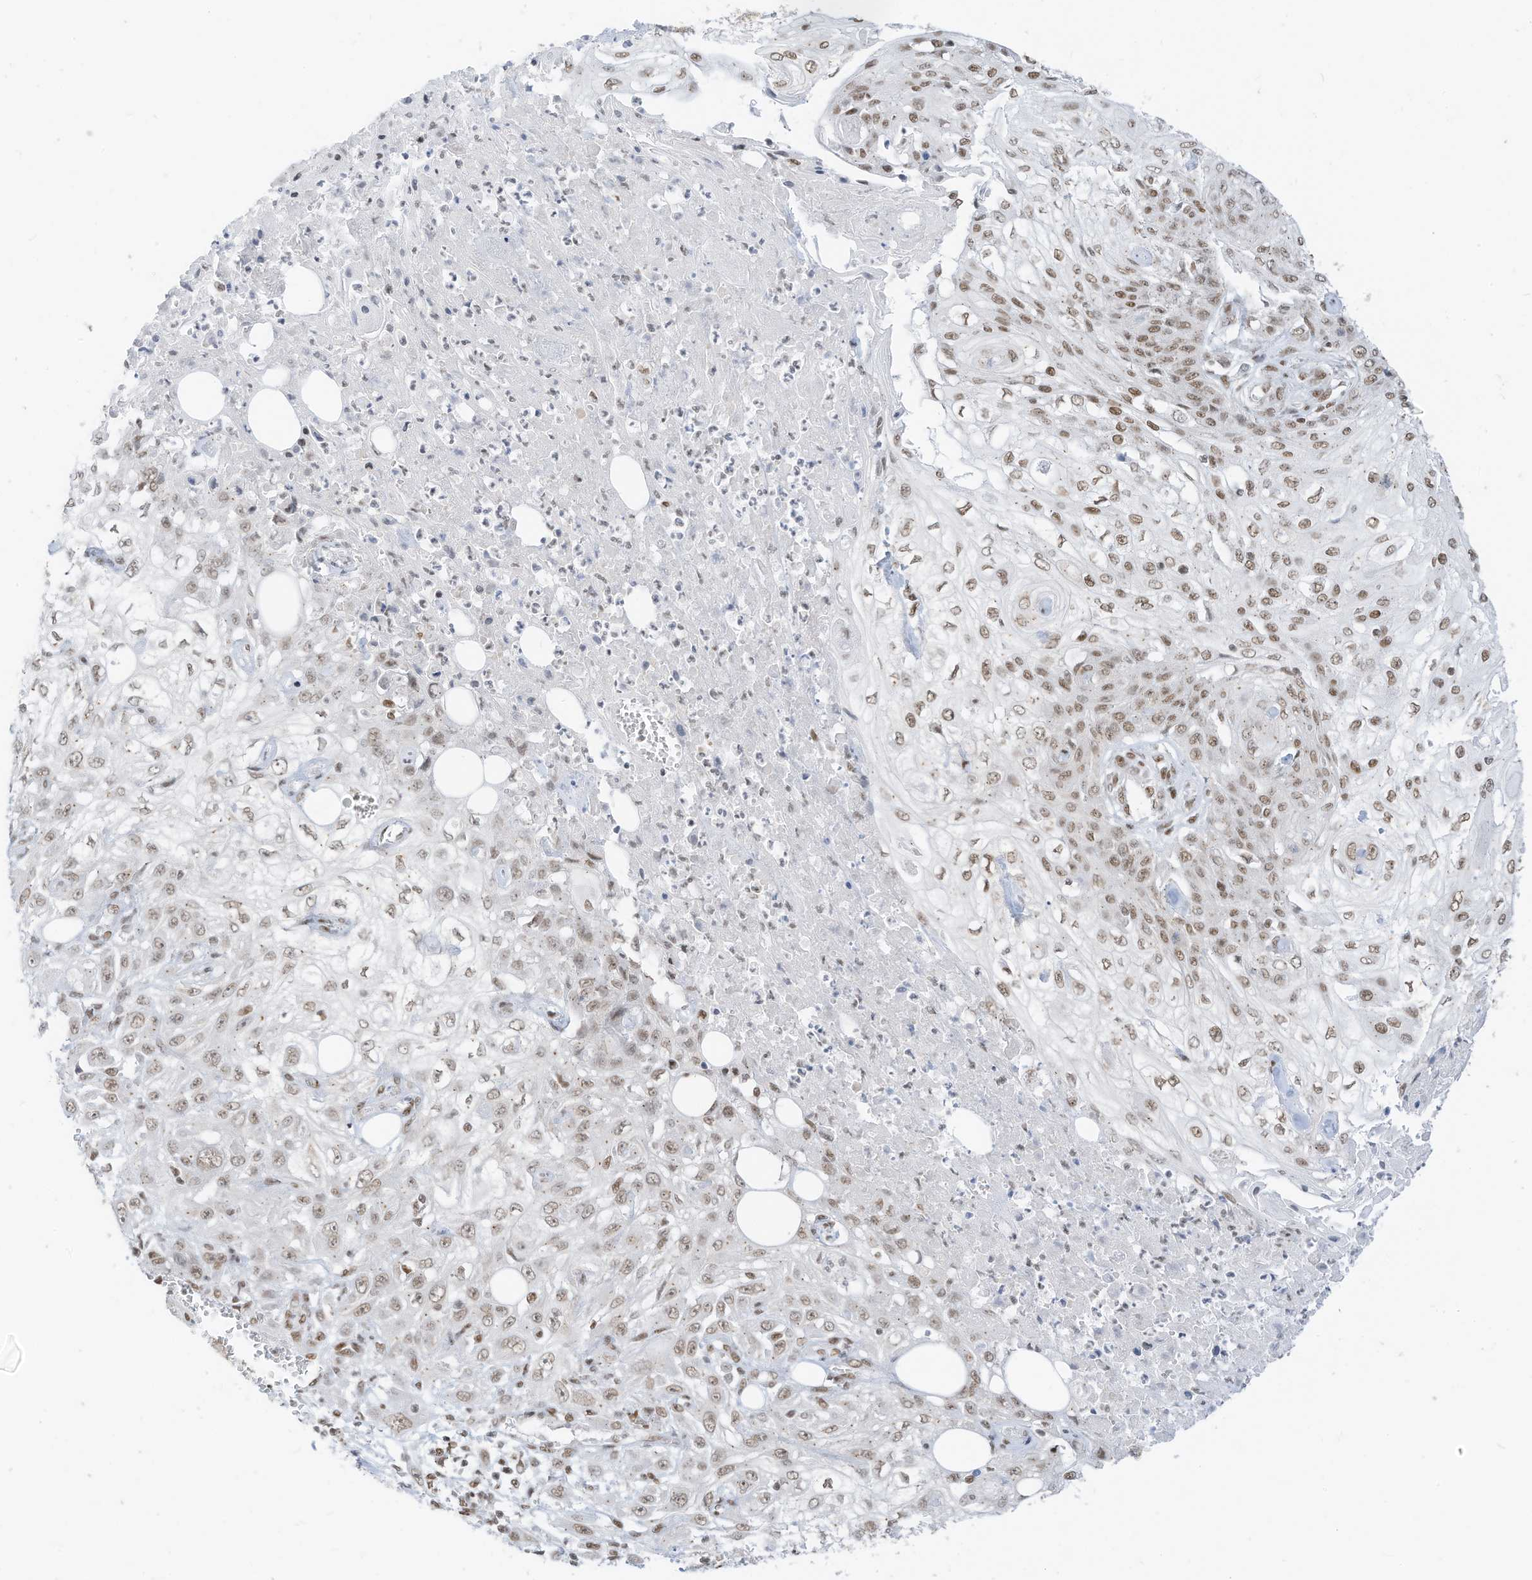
{"staining": {"intensity": "weak", "quantity": ">75%", "location": "nuclear"}, "tissue": "skin cancer", "cell_type": "Tumor cells", "image_type": "cancer", "snomed": [{"axis": "morphology", "description": "Squamous cell carcinoma, NOS"}, {"axis": "morphology", "description": "Squamous cell carcinoma, metastatic, NOS"}, {"axis": "topography", "description": "Skin"}, {"axis": "topography", "description": "Lymph node"}], "caption": "Immunohistochemical staining of skin cancer (squamous cell carcinoma) exhibits weak nuclear protein expression in about >75% of tumor cells.", "gene": "SMARCA2", "patient": {"sex": "male", "age": 75}}